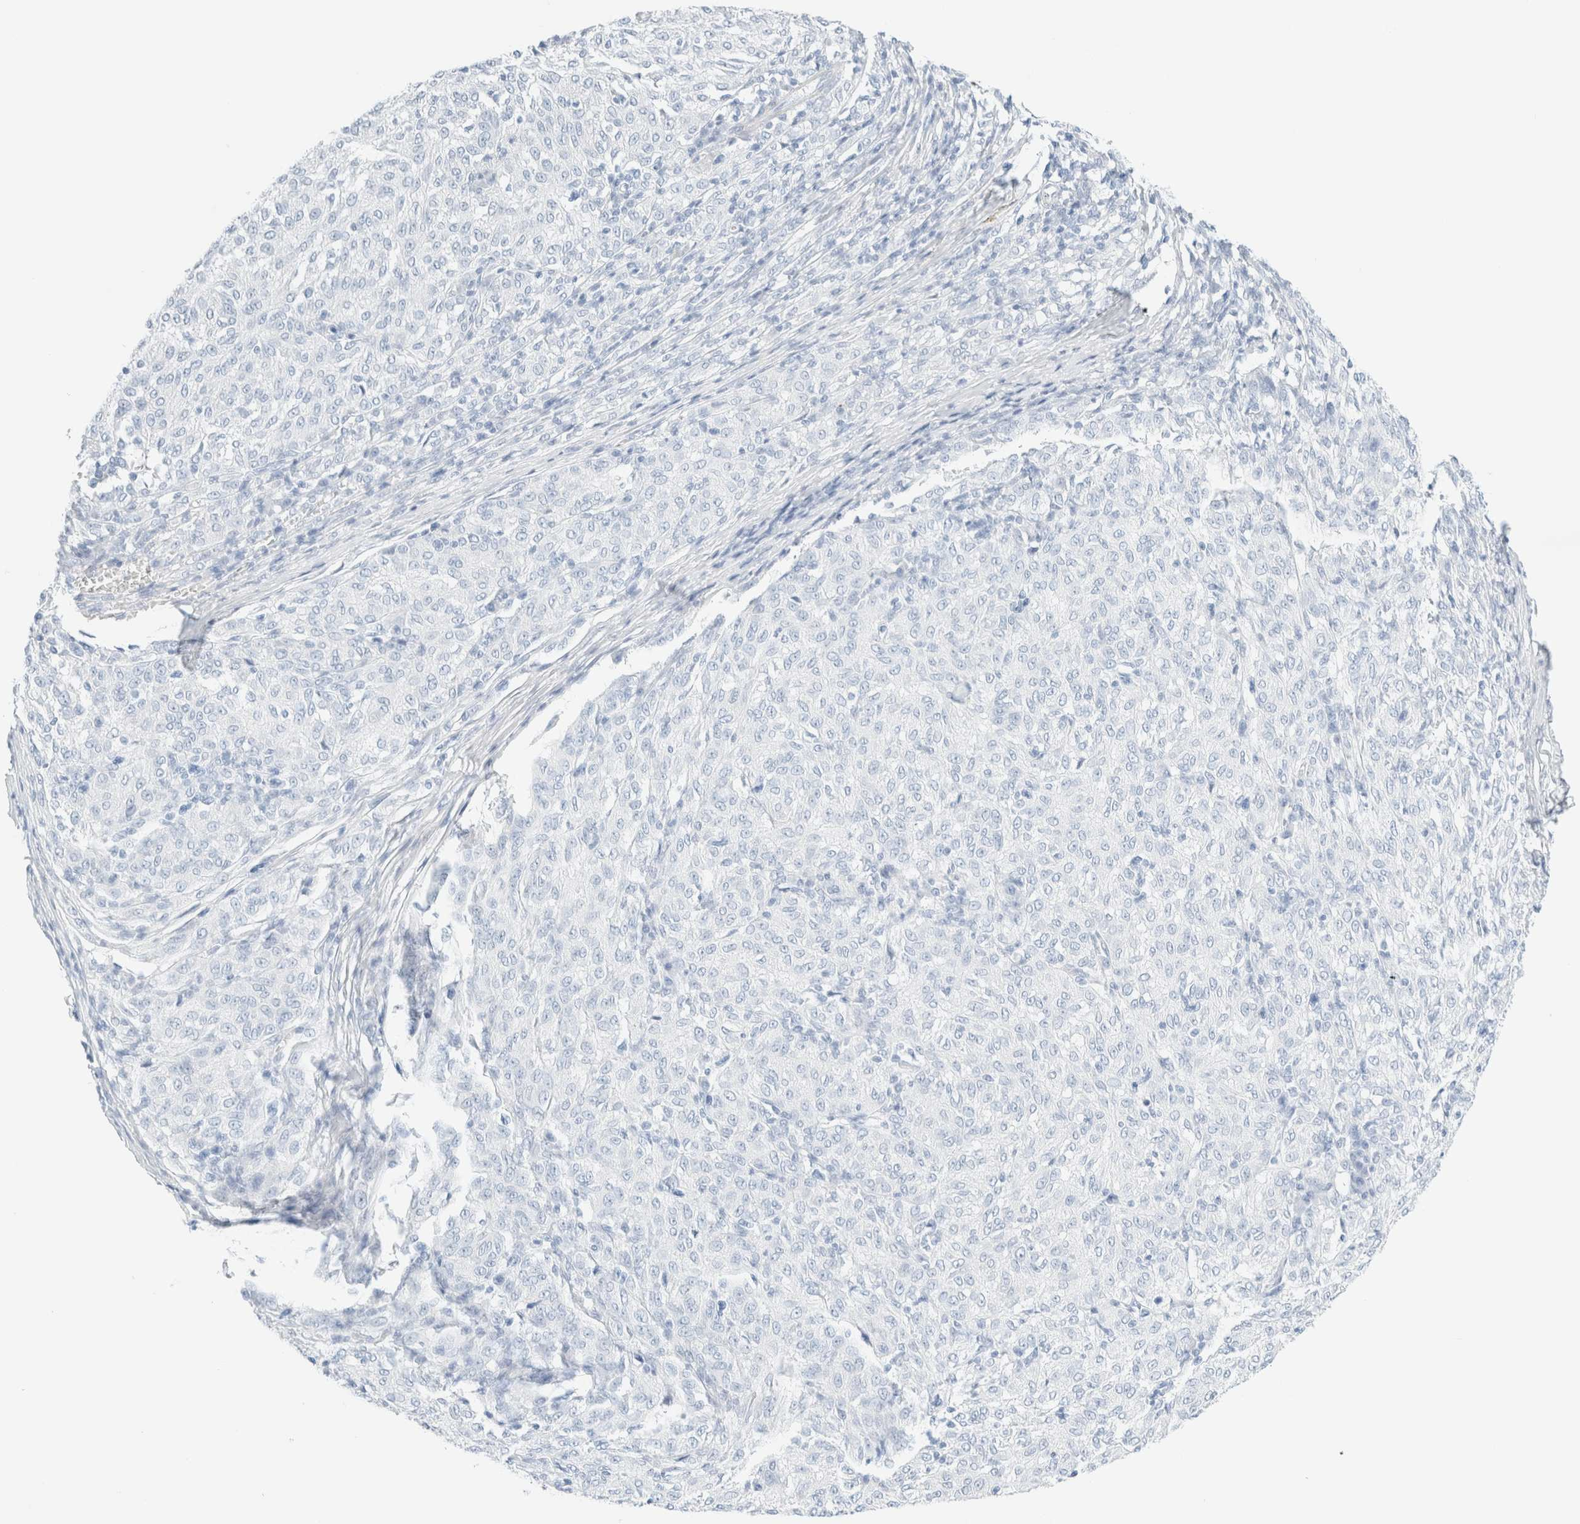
{"staining": {"intensity": "negative", "quantity": "none", "location": "none"}, "tissue": "melanoma", "cell_type": "Tumor cells", "image_type": "cancer", "snomed": [{"axis": "morphology", "description": "Malignant melanoma, NOS"}, {"axis": "topography", "description": "Skin"}], "caption": "The photomicrograph shows no staining of tumor cells in melanoma.", "gene": "DPYS", "patient": {"sex": "female", "age": 72}}